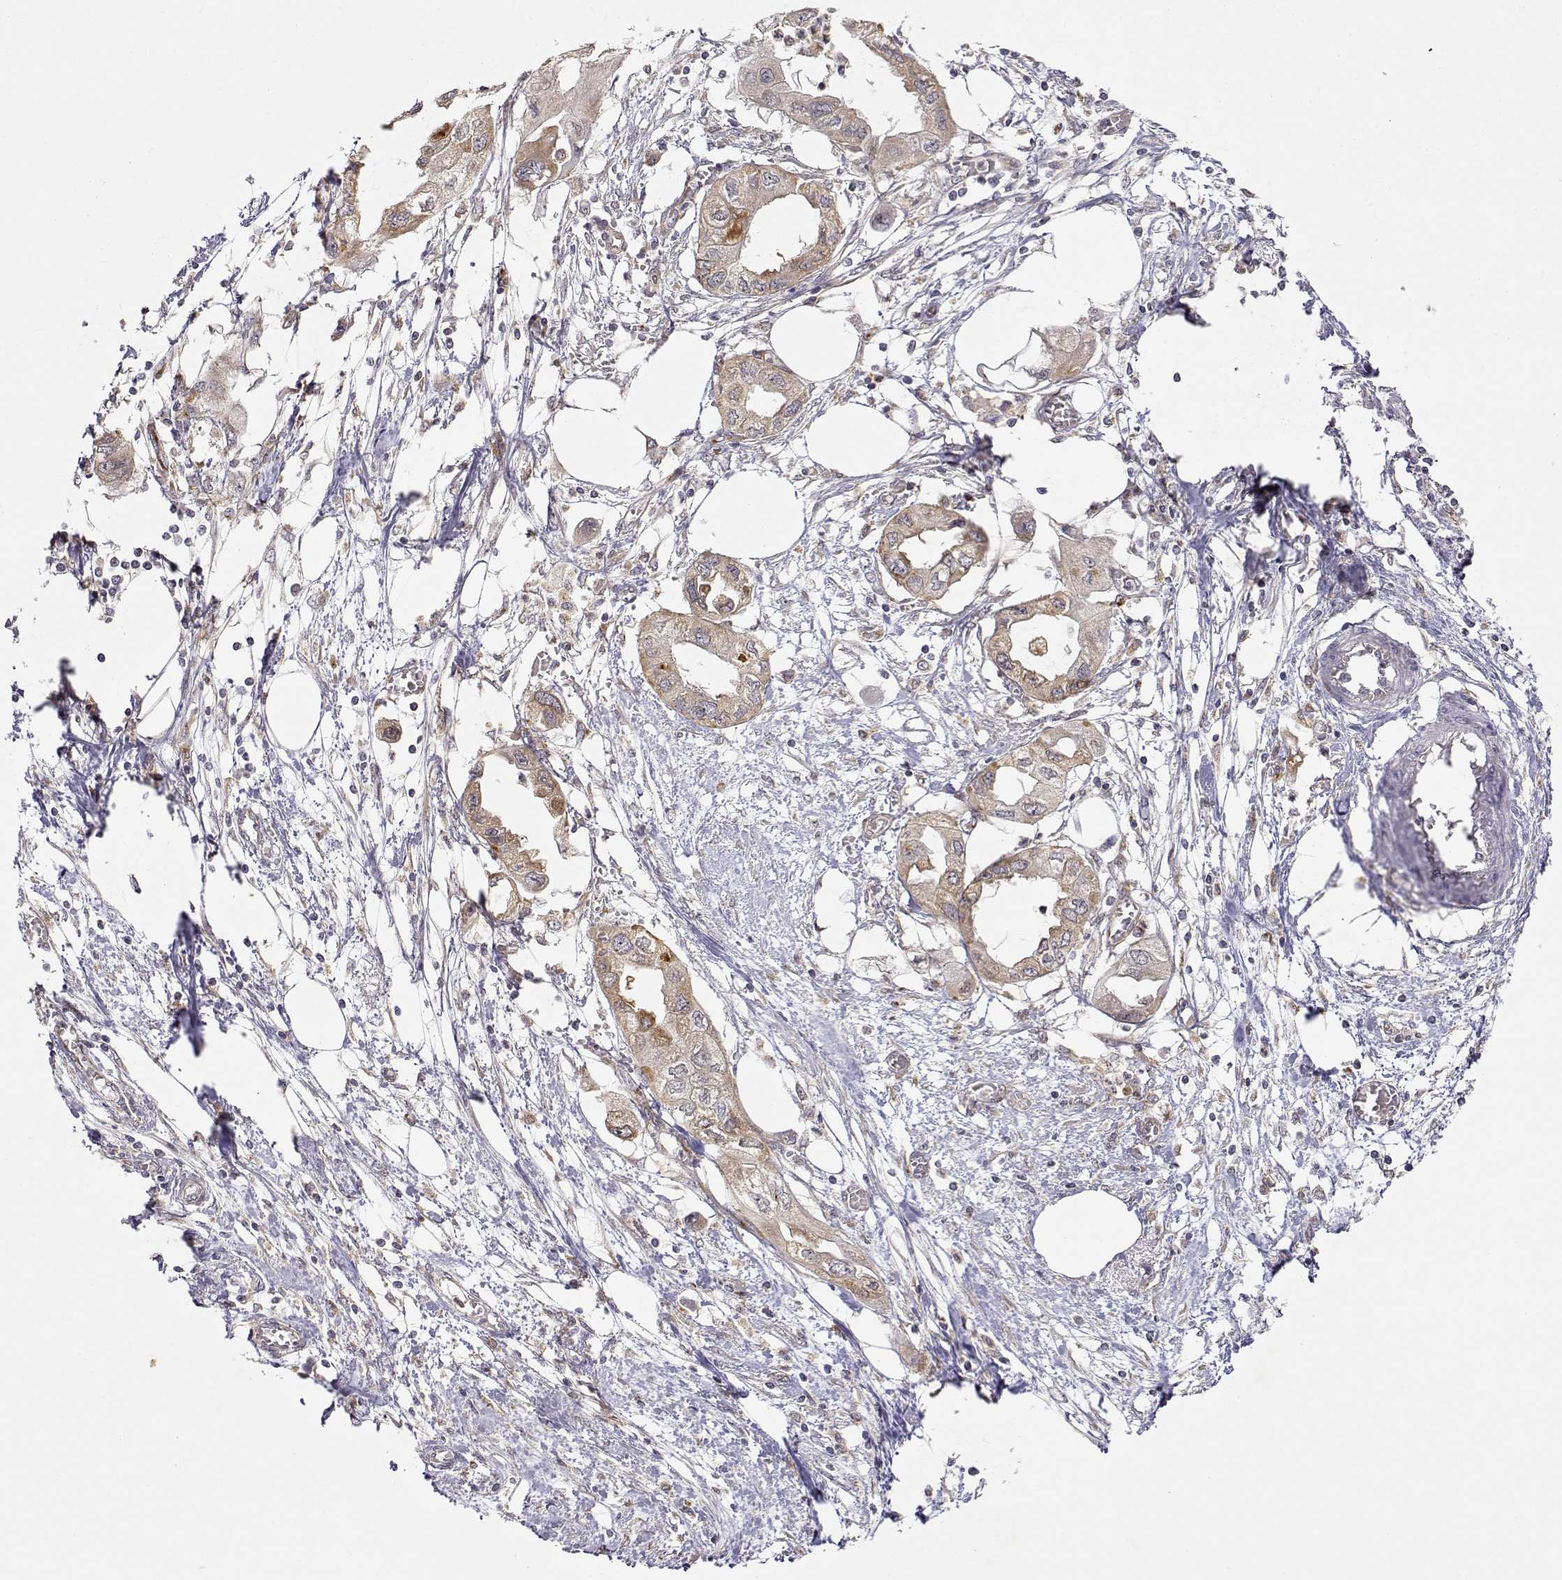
{"staining": {"intensity": "weak", "quantity": ">75%", "location": "cytoplasmic/membranous"}, "tissue": "endometrial cancer", "cell_type": "Tumor cells", "image_type": "cancer", "snomed": [{"axis": "morphology", "description": "Adenocarcinoma, NOS"}, {"axis": "morphology", "description": "Adenocarcinoma, metastatic, NOS"}, {"axis": "topography", "description": "Adipose tissue"}, {"axis": "topography", "description": "Endometrium"}], "caption": "An image of human metastatic adenocarcinoma (endometrial) stained for a protein displays weak cytoplasmic/membranous brown staining in tumor cells. The staining is performed using DAB (3,3'-diaminobenzidine) brown chromogen to label protein expression. The nuclei are counter-stained blue using hematoxylin.", "gene": "RNF13", "patient": {"sex": "female", "age": 67}}